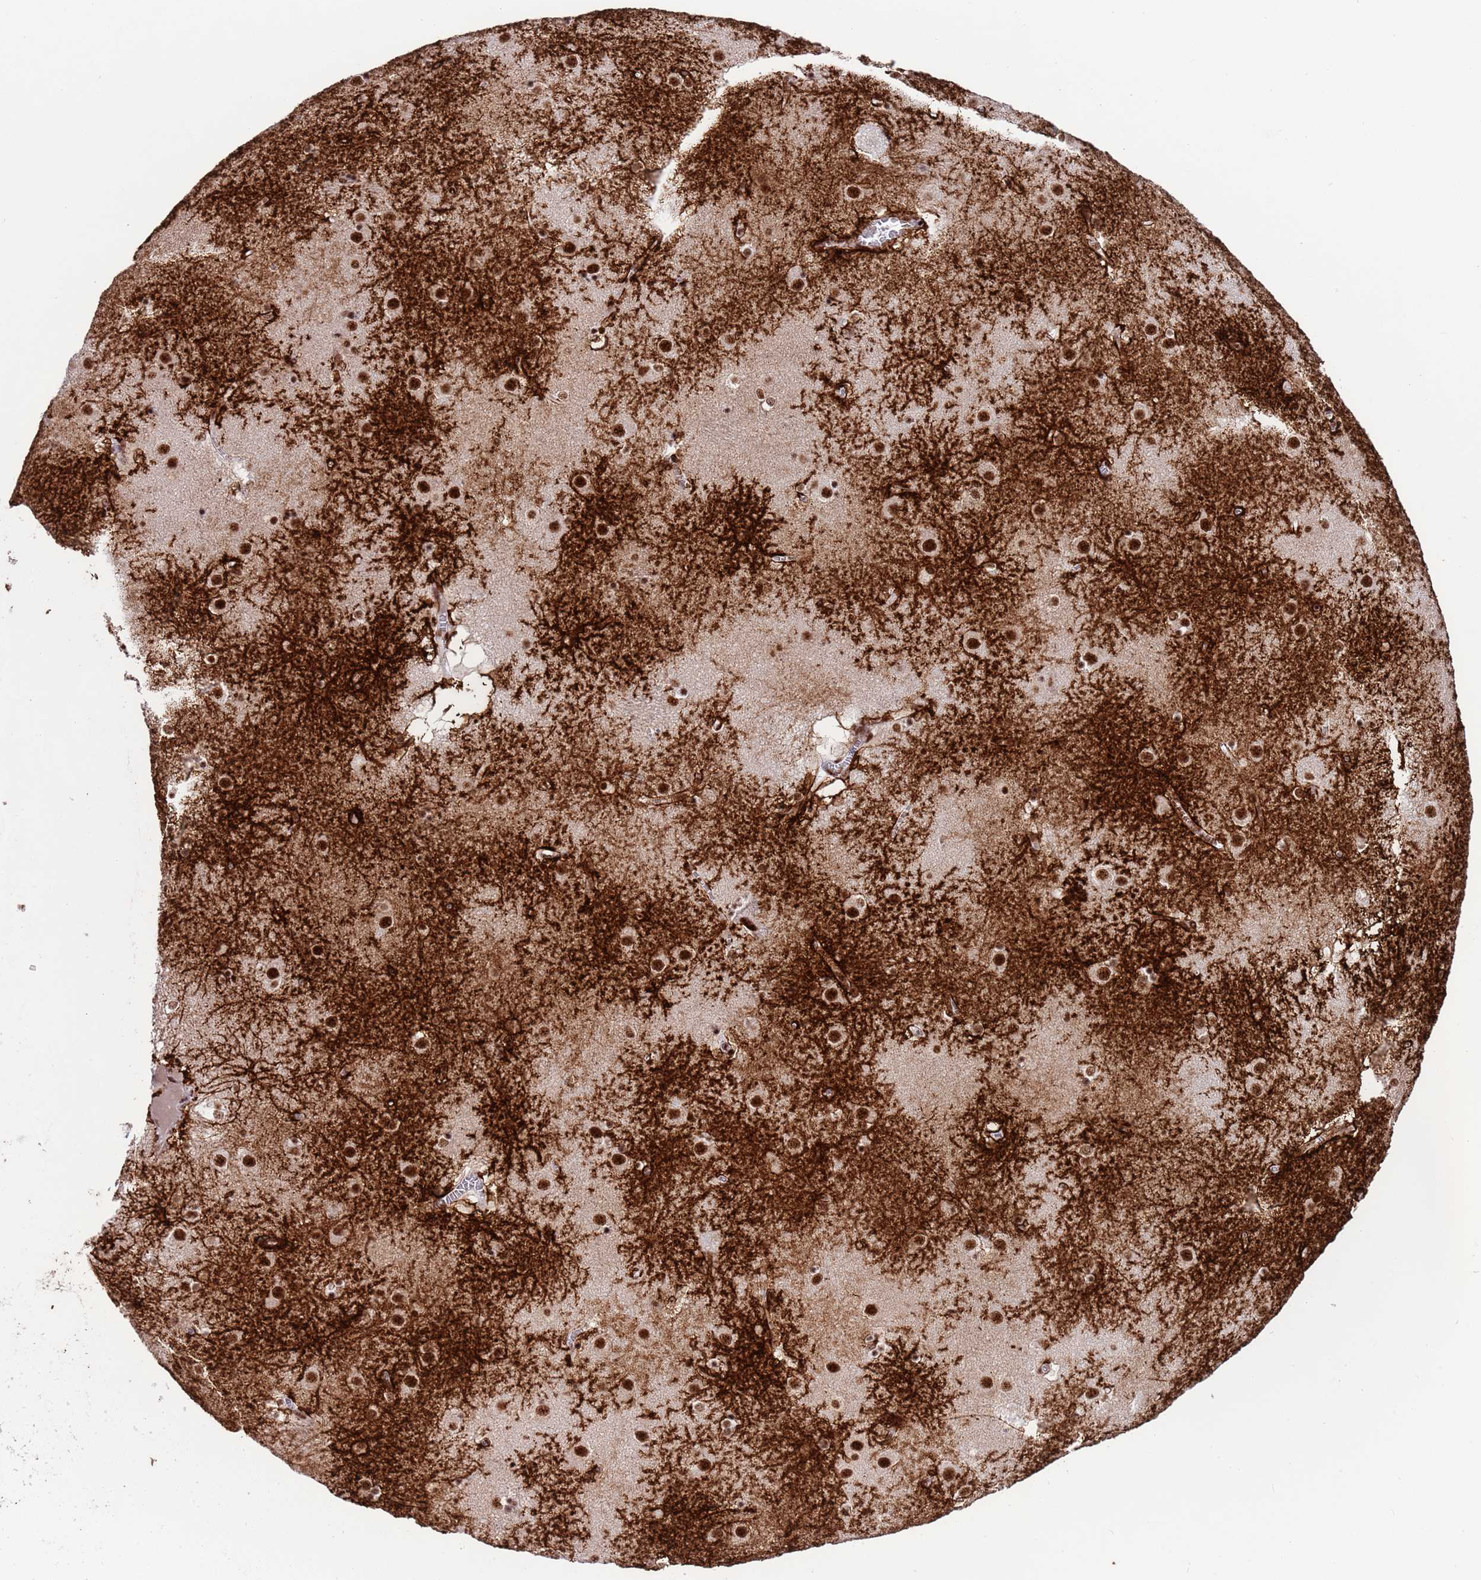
{"staining": {"intensity": "strong", "quantity": ">75%", "location": "nuclear"}, "tissue": "caudate", "cell_type": "Glial cells", "image_type": "normal", "snomed": [{"axis": "morphology", "description": "Normal tissue, NOS"}, {"axis": "topography", "description": "Lateral ventricle wall"}], "caption": "Caudate stained with a brown dye displays strong nuclear positive positivity in approximately >75% of glial cells.", "gene": "THOC2", "patient": {"sex": "male", "age": 70}}